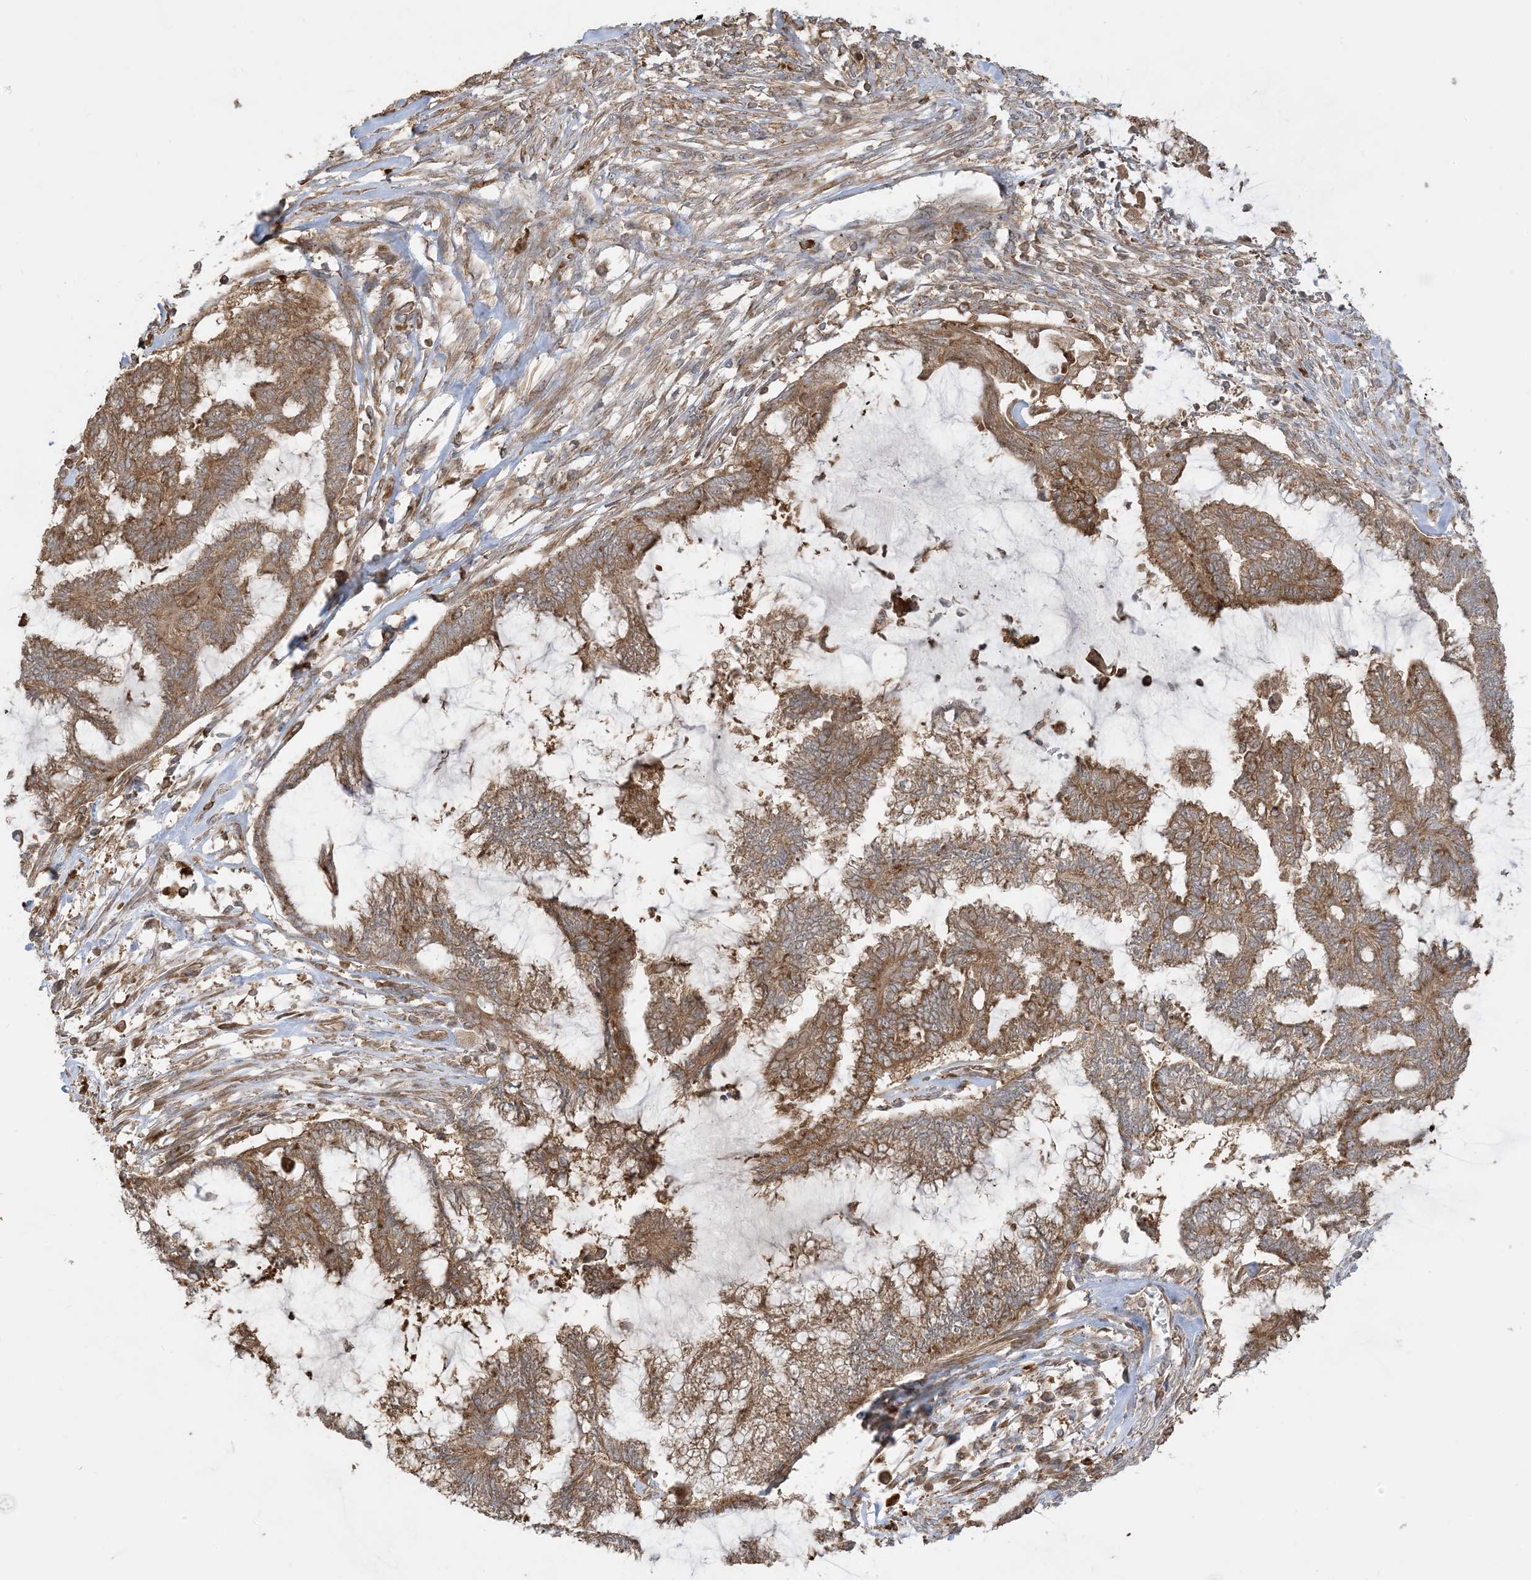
{"staining": {"intensity": "moderate", "quantity": ">75%", "location": "cytoplasmic/membranous"}, "tissue": "endometrial cancer", "cell_type": "Tumor cells", "image_type": "cancer", "snomed": [{"axis": "morphology", "description": "Adenocarcinoma, NOS"}, {"axis": "topography", "description": "Endometrium"}], "caption": "Endometrial adenocarcinoma stained with a protein marker demonstrates moderate staining in tumor cells.", "gene": "SRP72", "patient": {"sex": "female", "age": 86}}